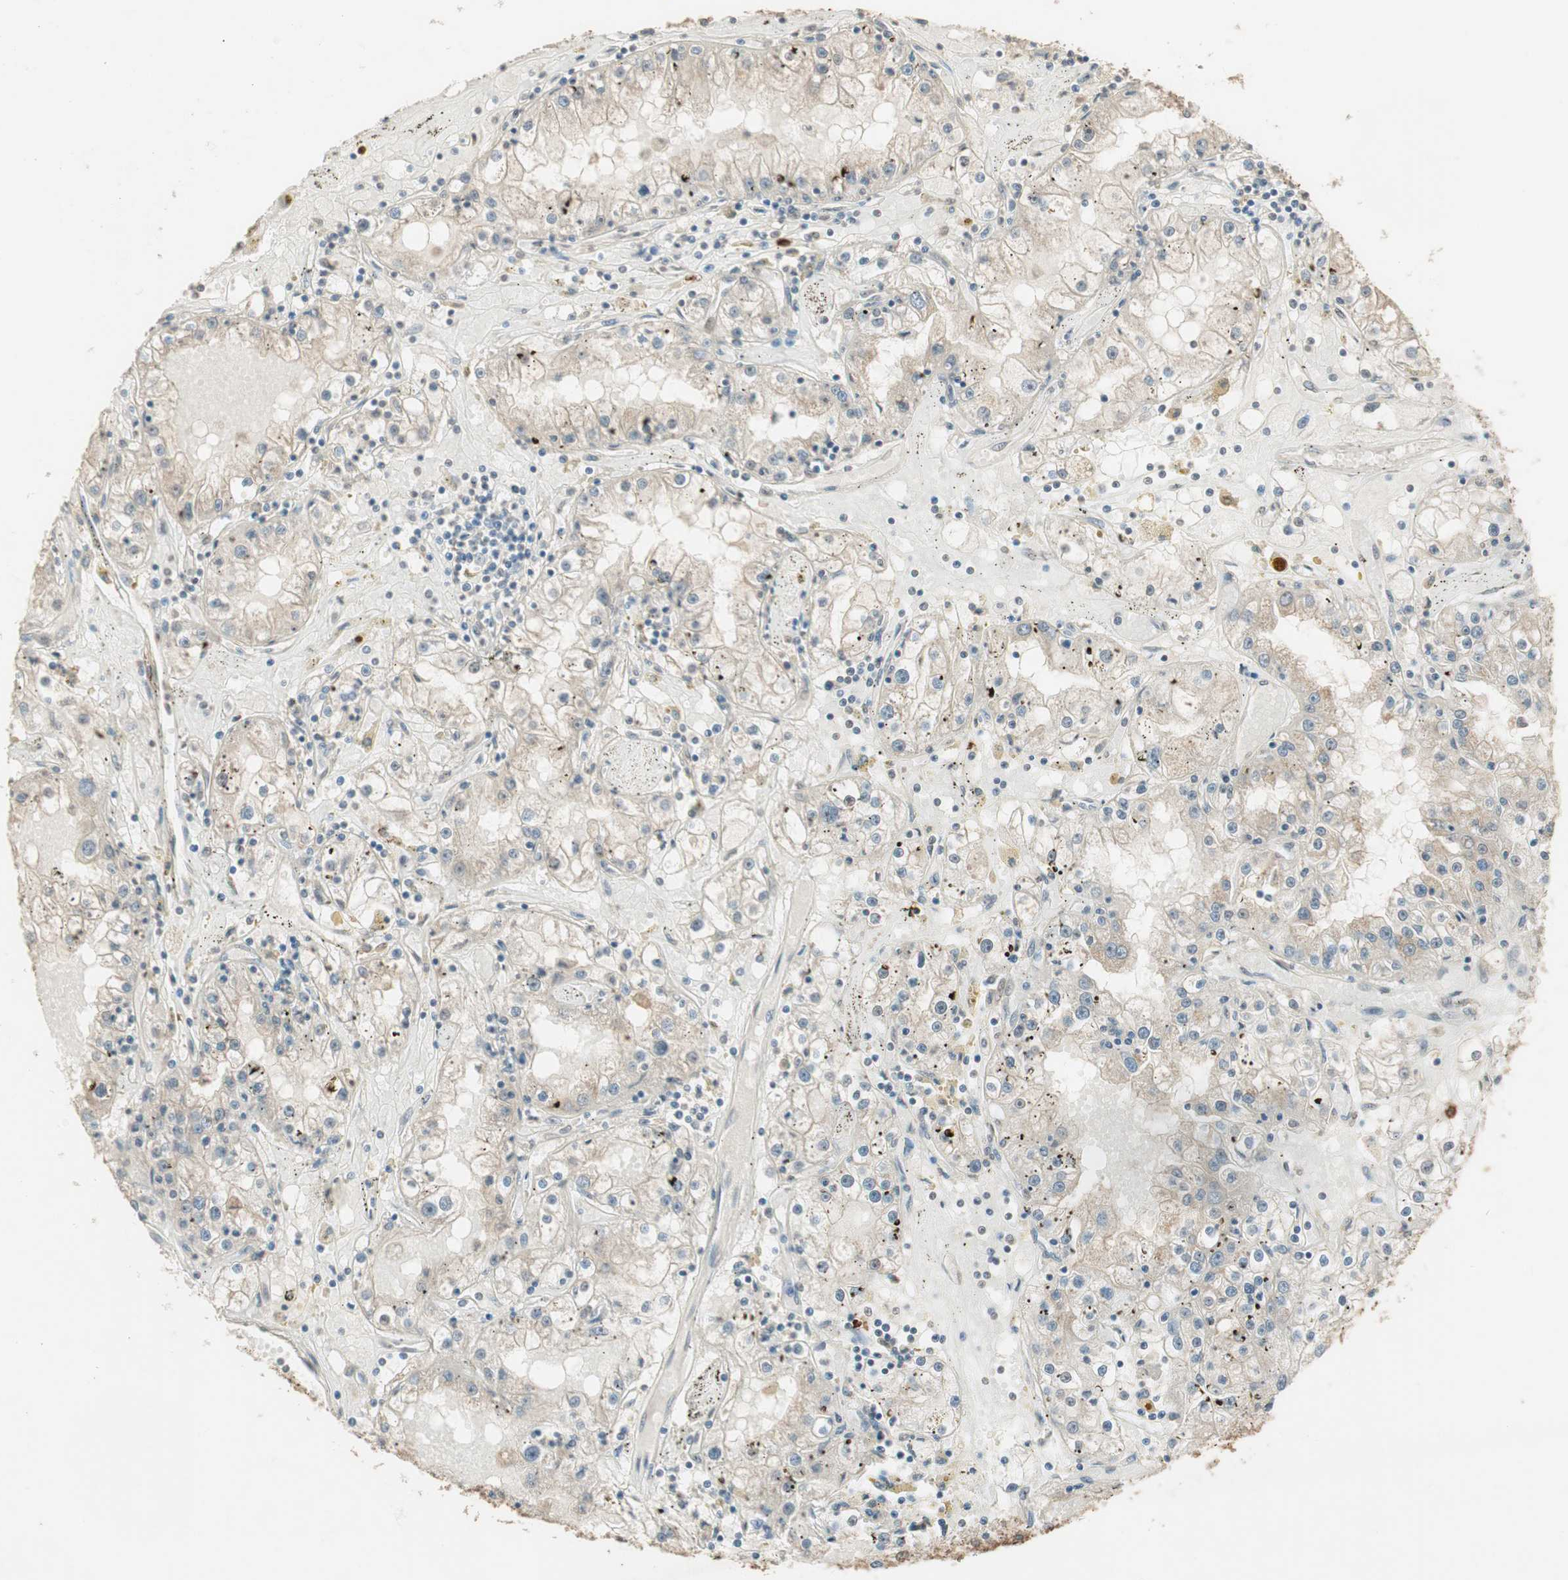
{"staining": {"intensity": "weak", "quantity": "25%-75%", "location": "cytoplasmic/membranous"}, "tissue": "renal cancer", "cell_type": "Tumor cells", "image_type": "cancer", "snomed": [{"axis": "morphology", "description": "Adenocarcinoma, NOS"}, {"axis": "topography", "description": "Kidney"}], "caption": "The histopathology image demonstrates staining of adenocarcinoma (renal), revealing weak cytoplasmic/membranous protein staining (brown color) within tumor cells.", "gene": "ETV4", "patient": {"sex": "male", "age": 56}}